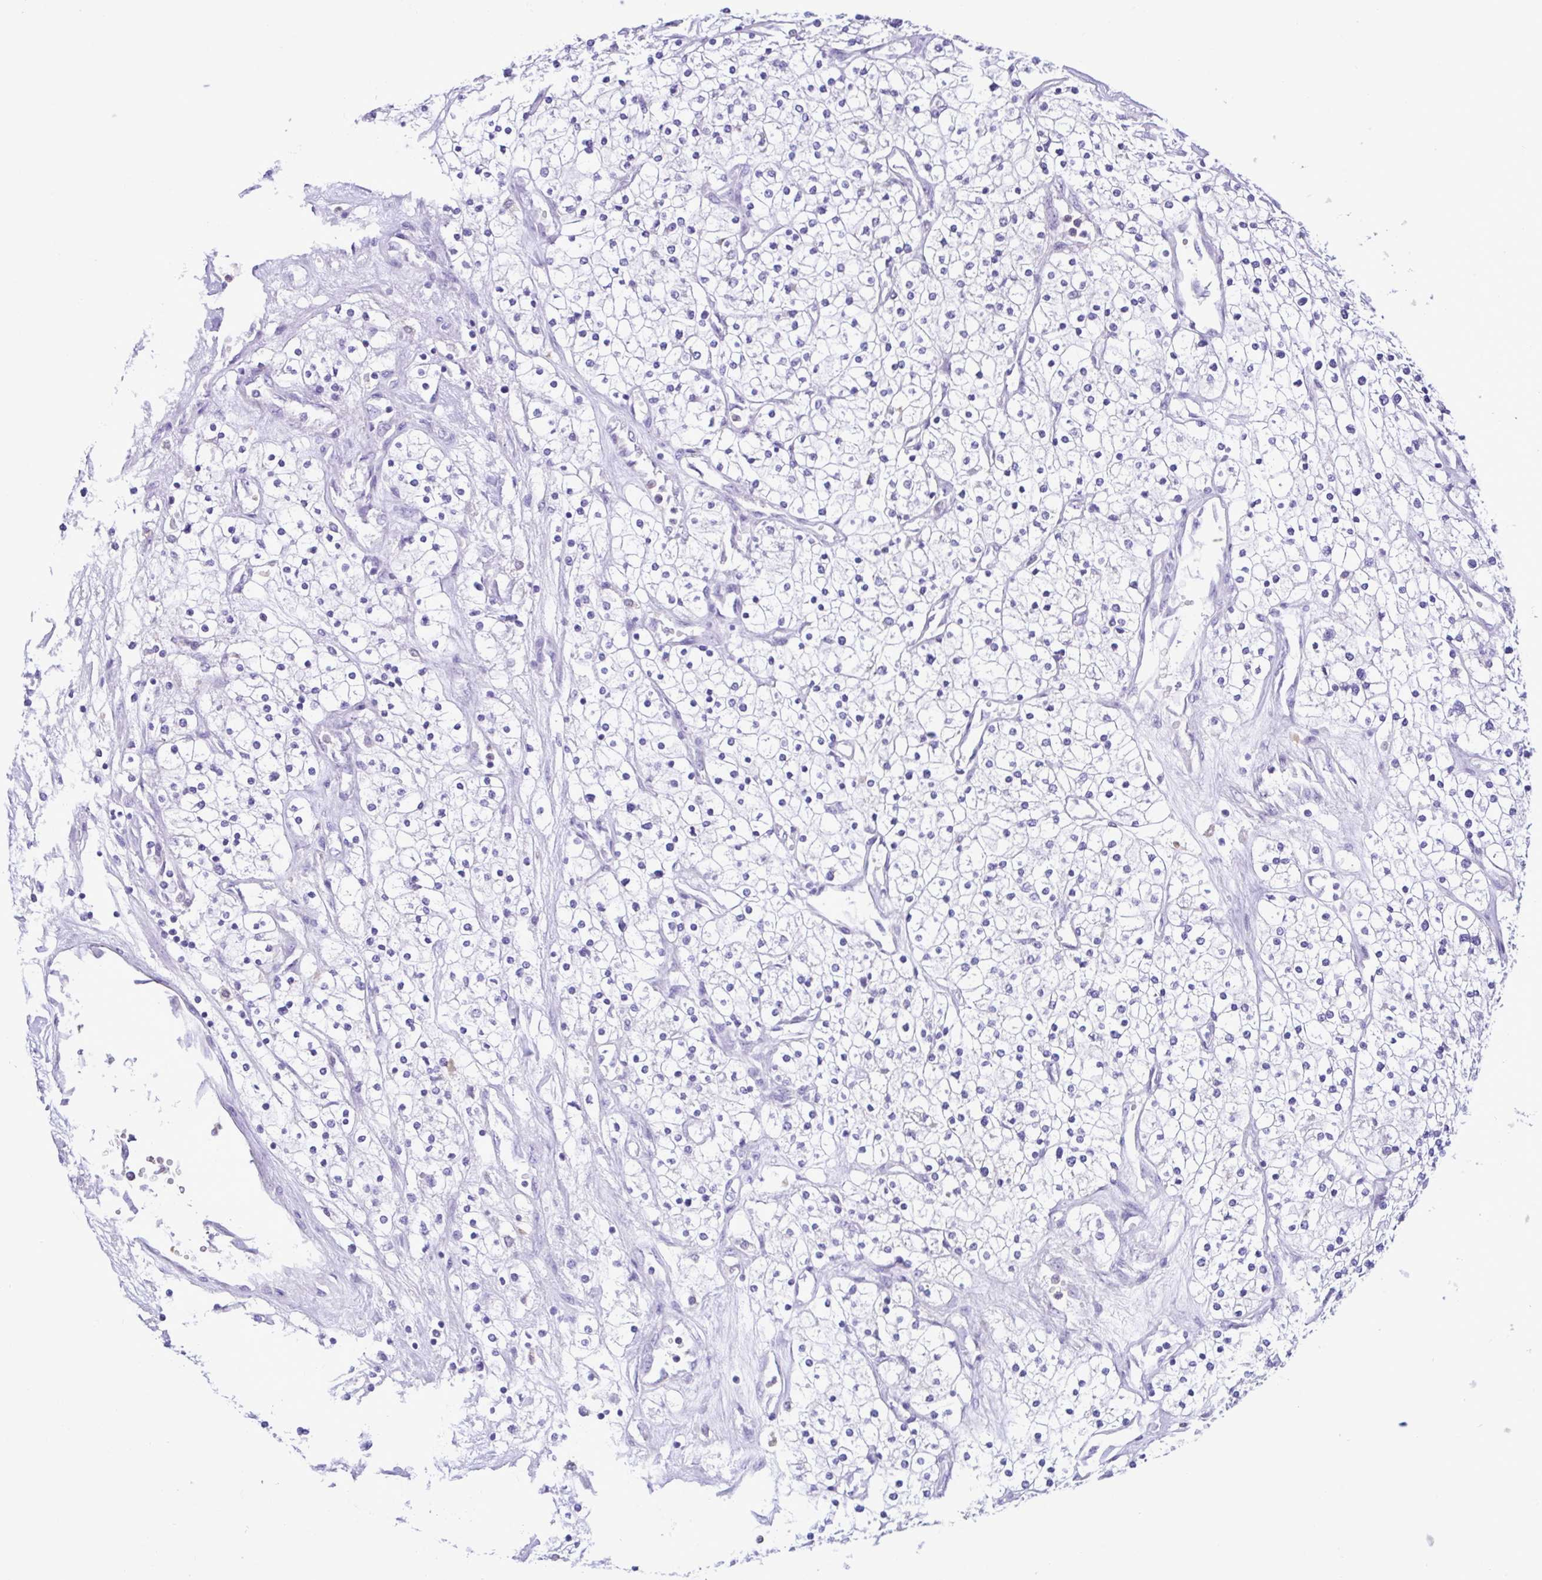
{"staining": {"intensity": "negative", "quantity": "none", "location": "none"}, "tissue": "renal cancer", "cell_type": "Tumor cells", "image_type": "cancer", "snomed": [{"axis": "morphology", "description": "Adenocarcinoma, NOS"}, {"axis": "topography", "description": "Kidney"}], "caption": "Tumor cells are negative for protein expression in human renal cancer. (DAB IHC visualized using brightfield microscopy, high magnification).", "gene": "CBY2", "patient": {"sex": "male", "age": 80}}